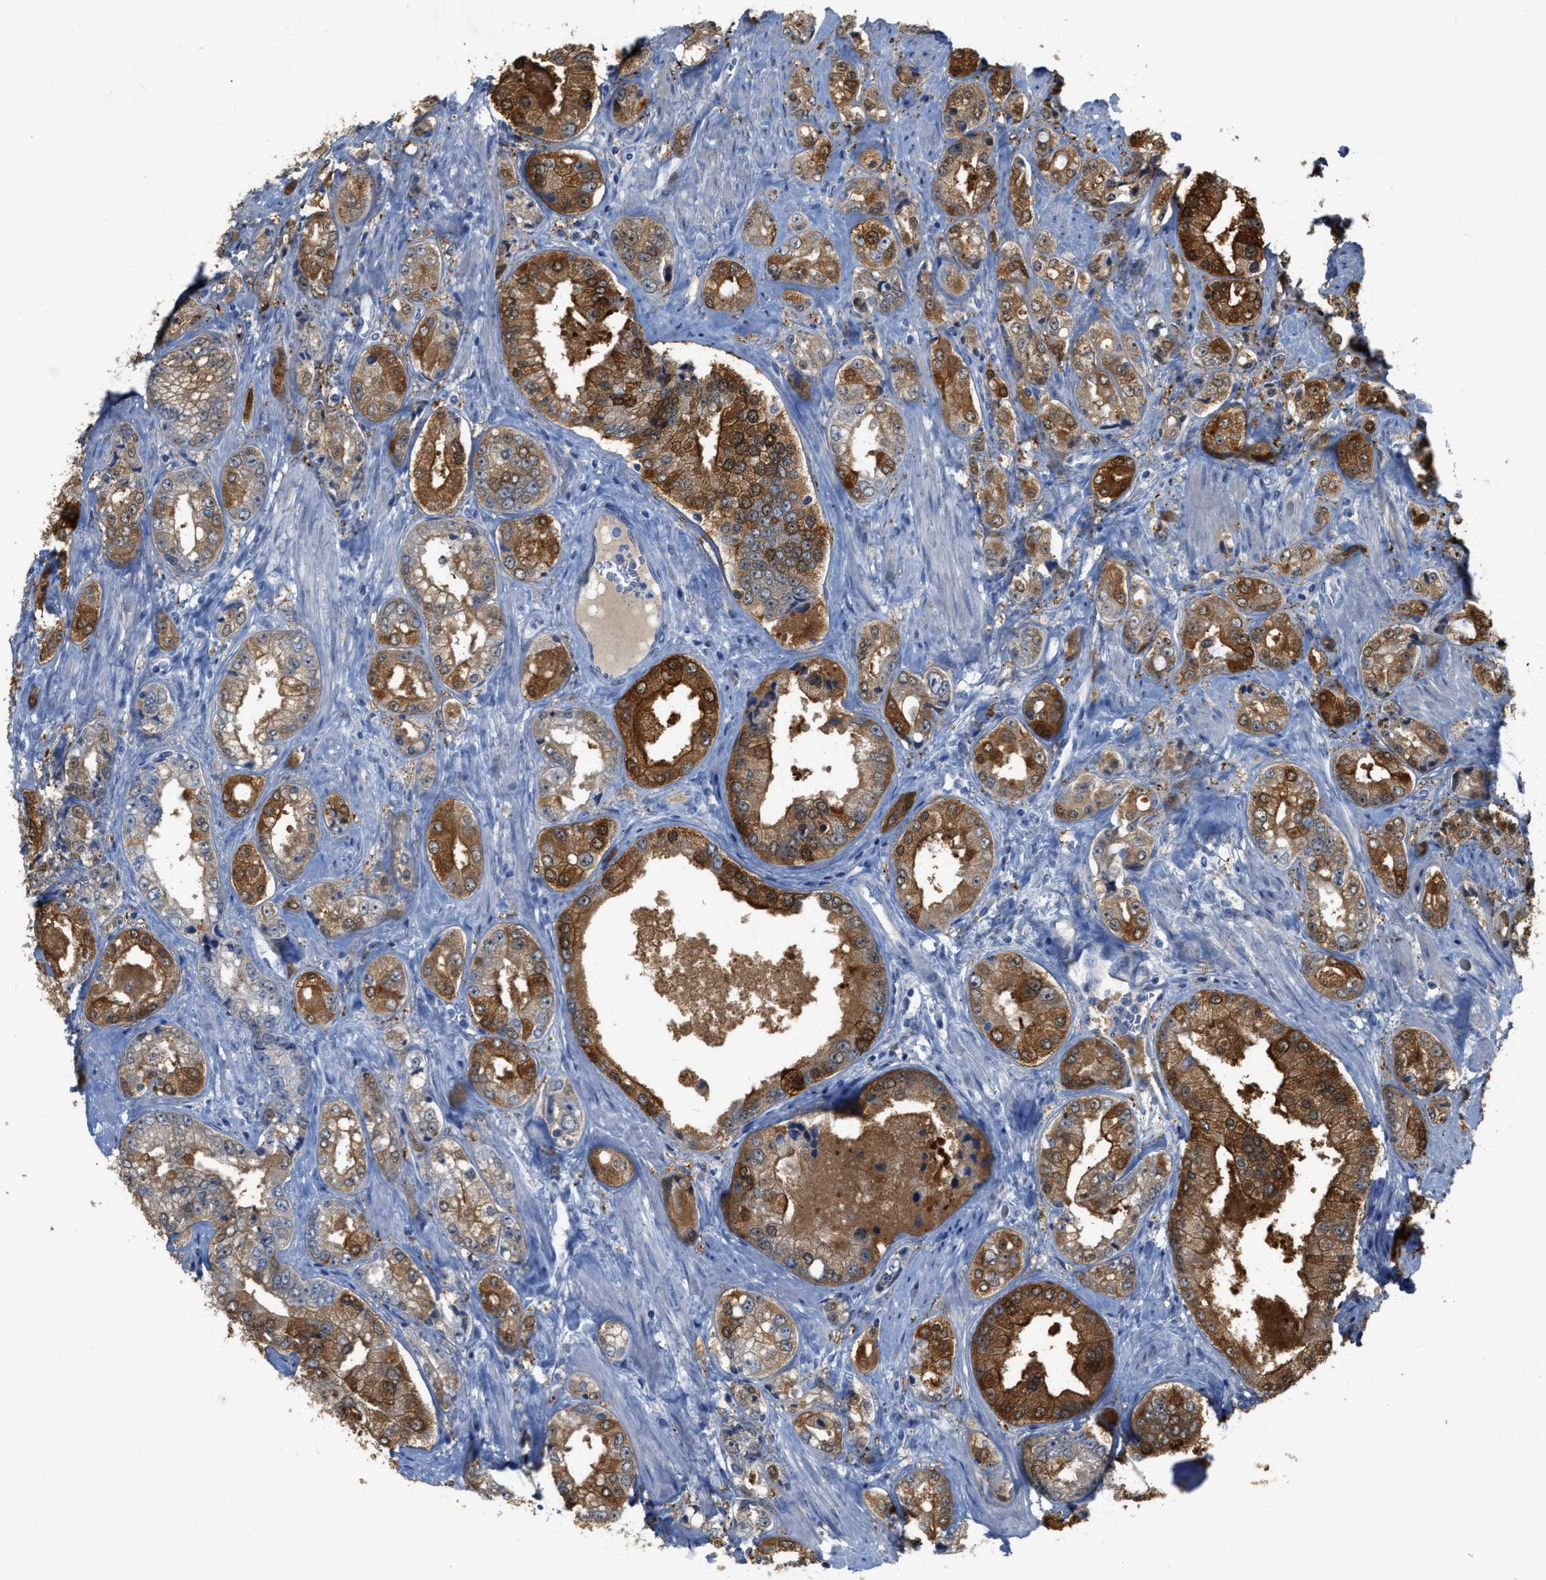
{"staining": {"intensity": "moderate", "quantity": ">75%", "location": "cytoplasmic/membranous"}, "tissue": "prostate cancer", "cell_type": "Tumor cells", "image_type": "cancer", "snomed": [{"axis": "morphology", "description": "Adenocarcinoma, High grade"}, {"axis": "topography", "description": "Prostate"}], "caption": "Moderate cytoplasmic/membranous protein positivity is seen in approximately >75% of tumor cells in prostate cancer.", "gene": "CRYM", "patient": {"sex": "male", "age": 61}}